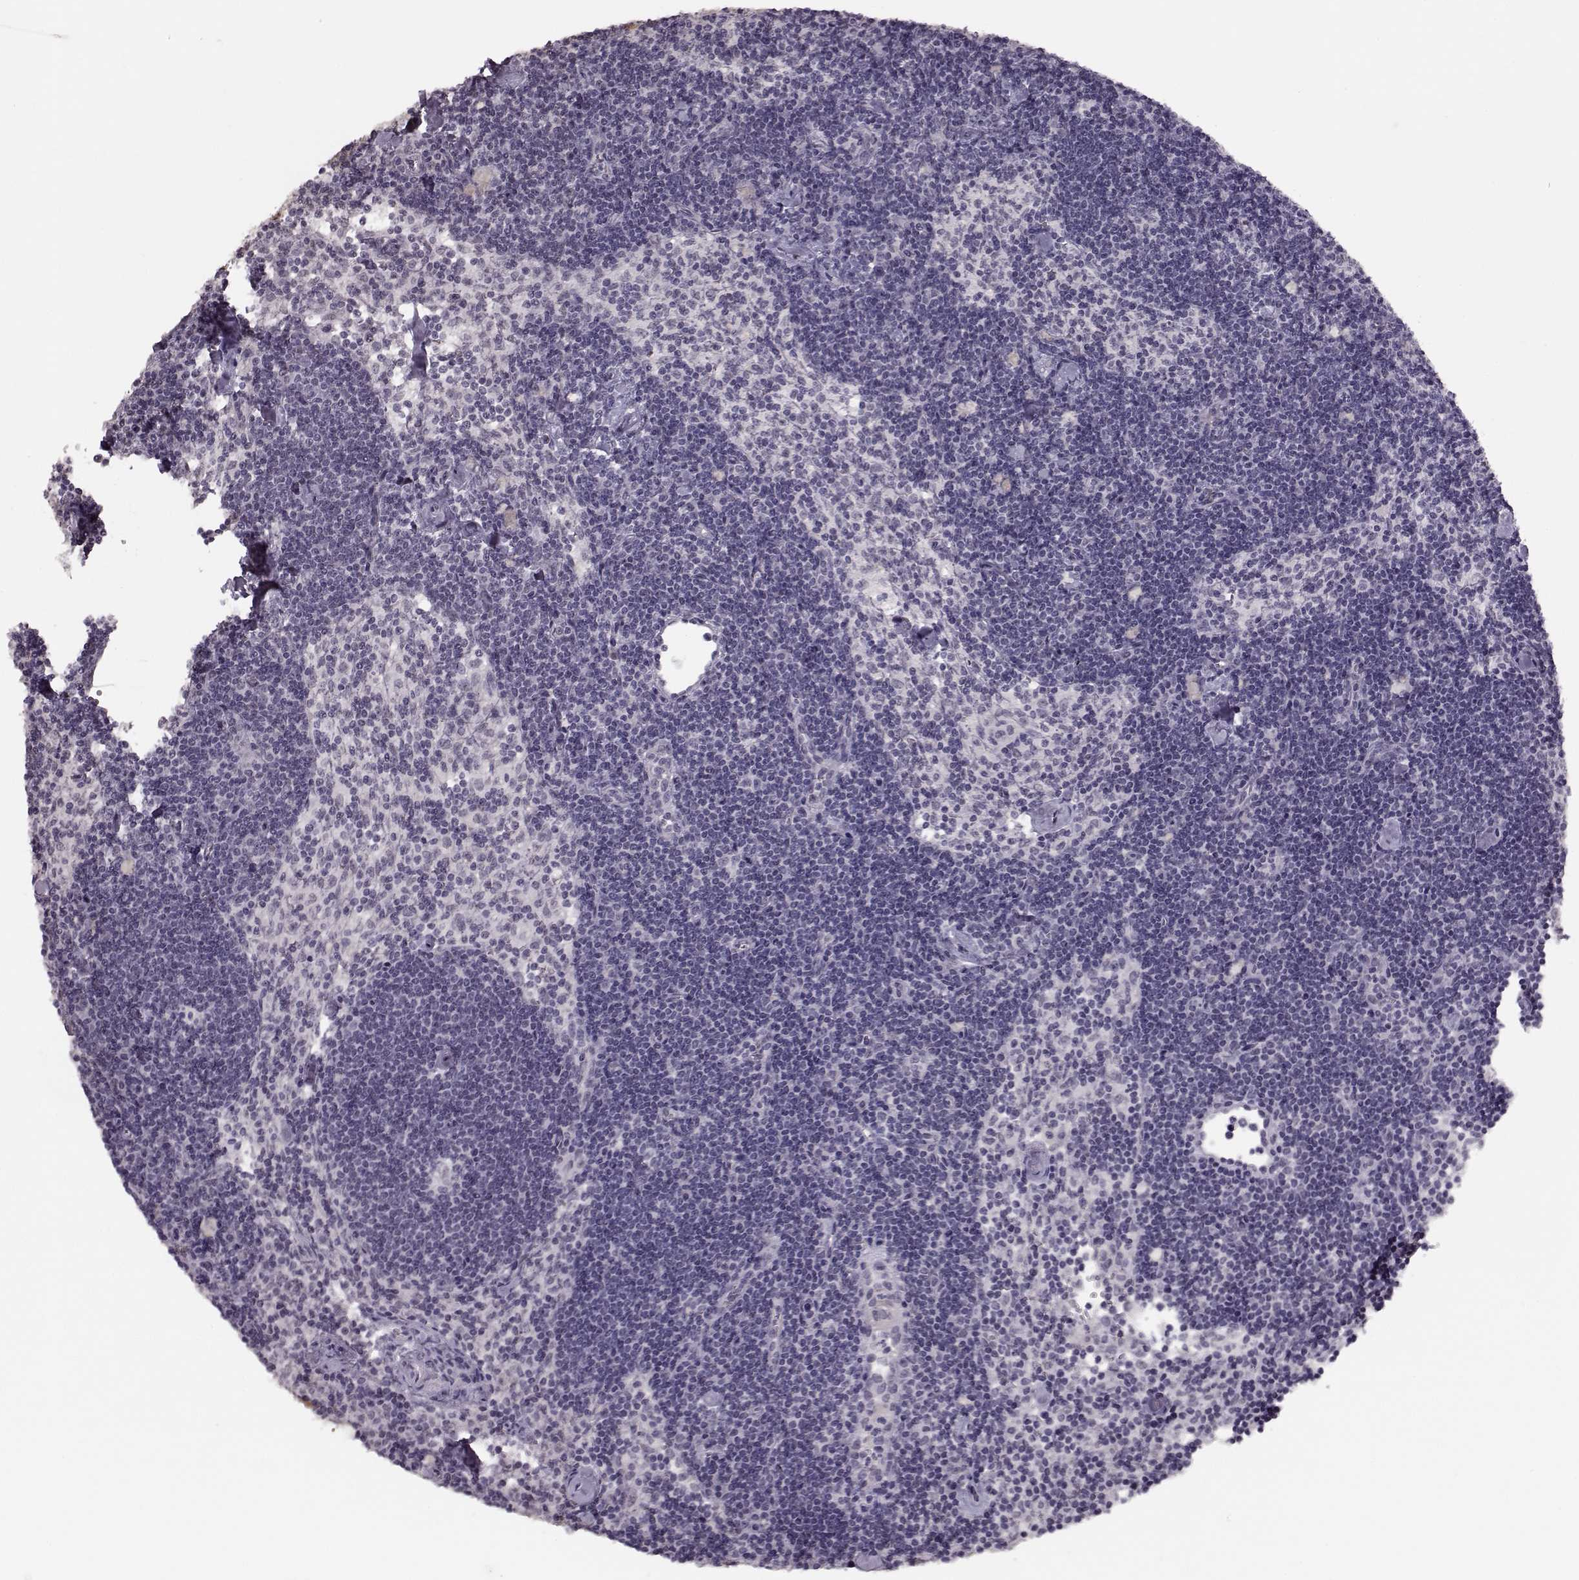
{"staining": {"intensity": "negative", "quantity": "none", "location": "none"}, "tissue": "lymph node", "cell_type": "Germinal center cells", "image_type": "normal", "snomed": [{"axis": "morphology", "description": "Normal tissue, NOS"}, {"axis": "topography", "description": "Lymph node"}], "caption": "Immunohistochemistry image of normal lymph node: human lymph node stained with DAB (3,3'-diaminobenzidine) shows no significant protein expression in germinal center cells. (DAB immunohistochemistry with hematoxylin counter stain).", "gene": "PCP4", "patient": {"sex": "female", "age": 42}}